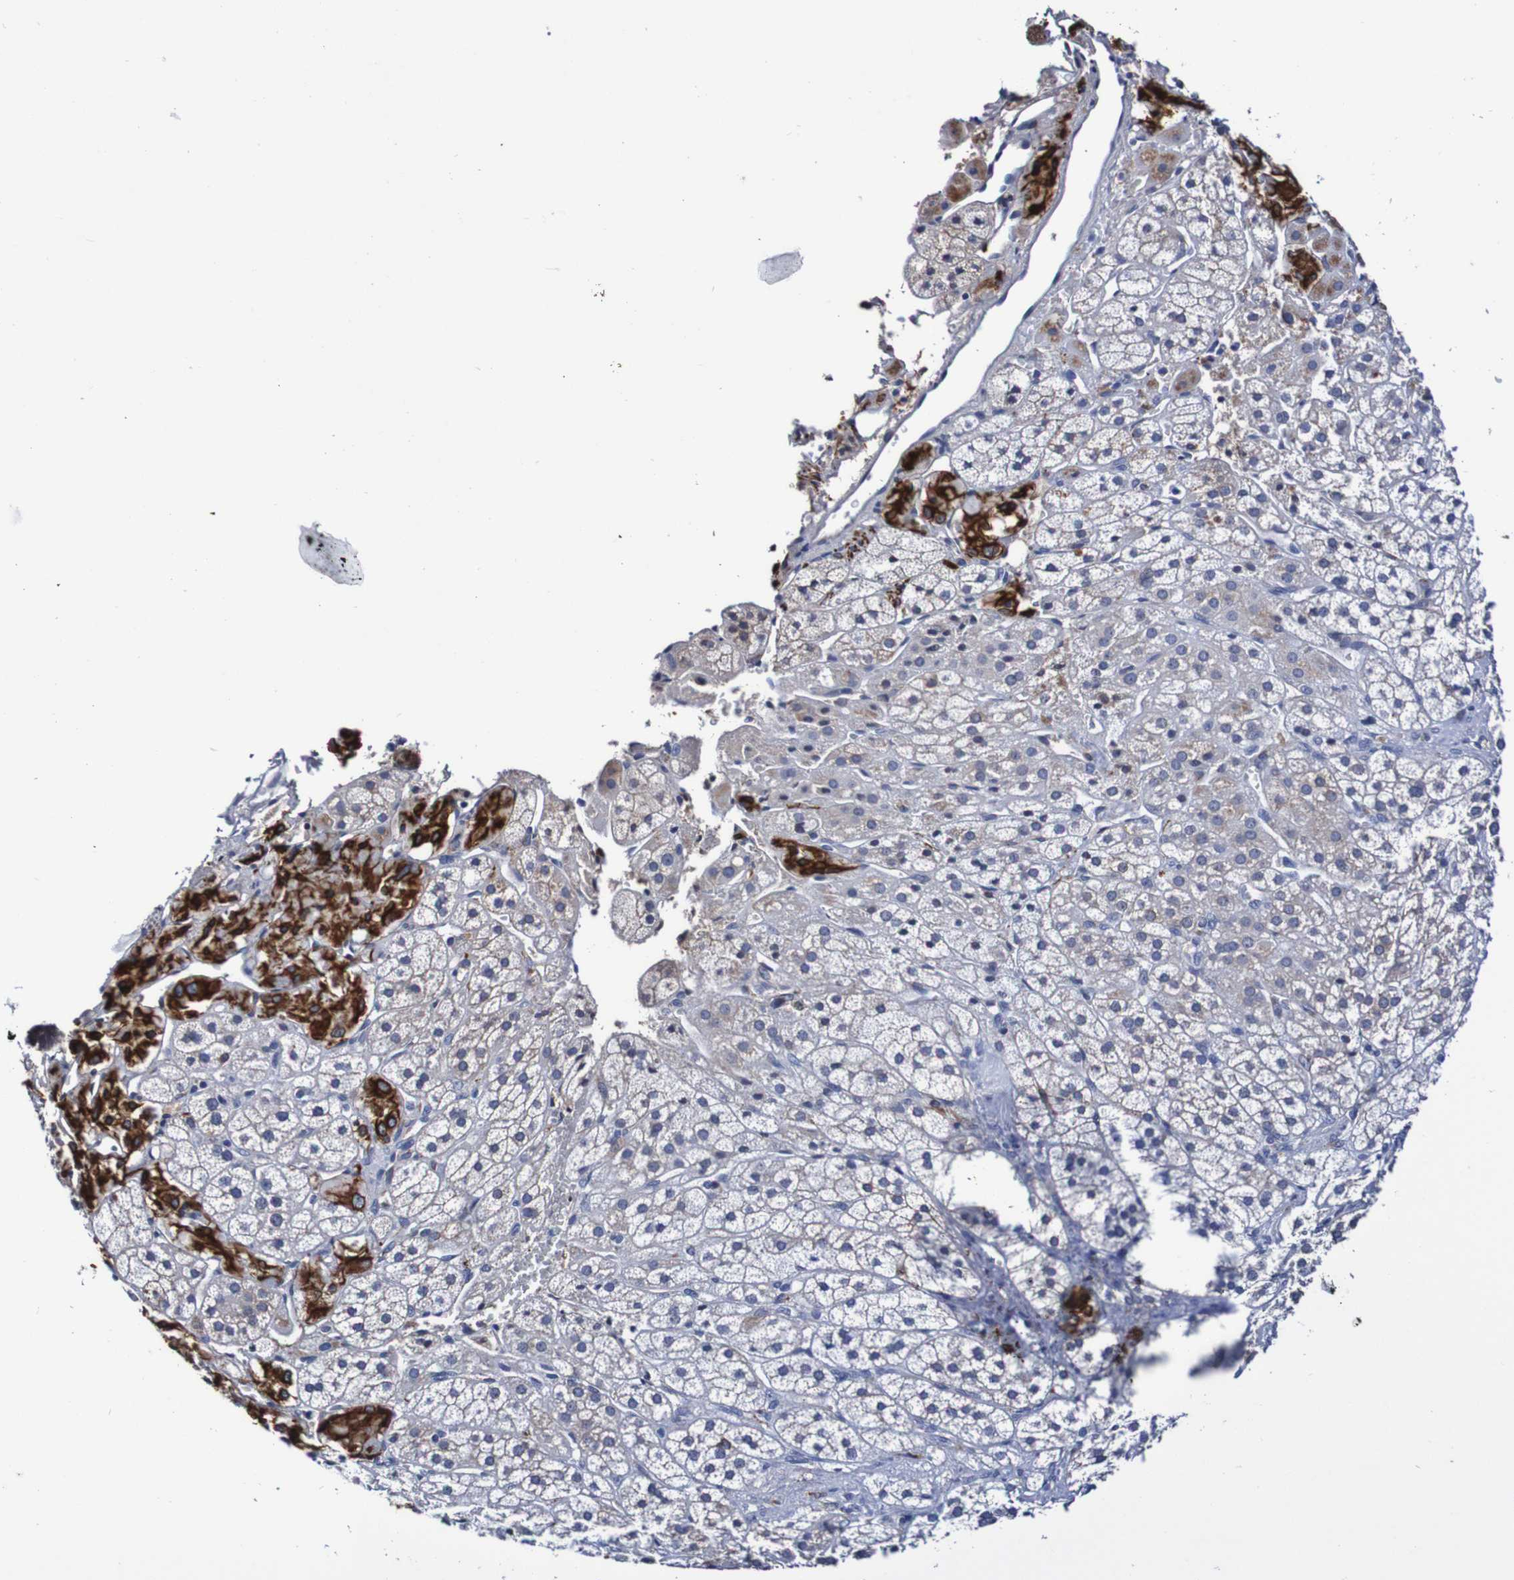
{"staining": {"intensity": "negative", "quantity": "none", "location": "none"}, "tissue": "adrenal gland", "cell_type": "Glandular cells", "image_type": "normal", "snomed": [{"axis": "morphology", "description": "Normal tissue, NOS"}, {"axis": "topography", "description": "Adrenal gland"}], "caption": "IHC image of normal adrenal gland: human adrenal gland stained with DAB (3,3'-diaminobenzidine) demonstrates no significant protein expression in glandular cells.", "gene": "SEZ6", "patient": {"sex": "male", "age": 56}}